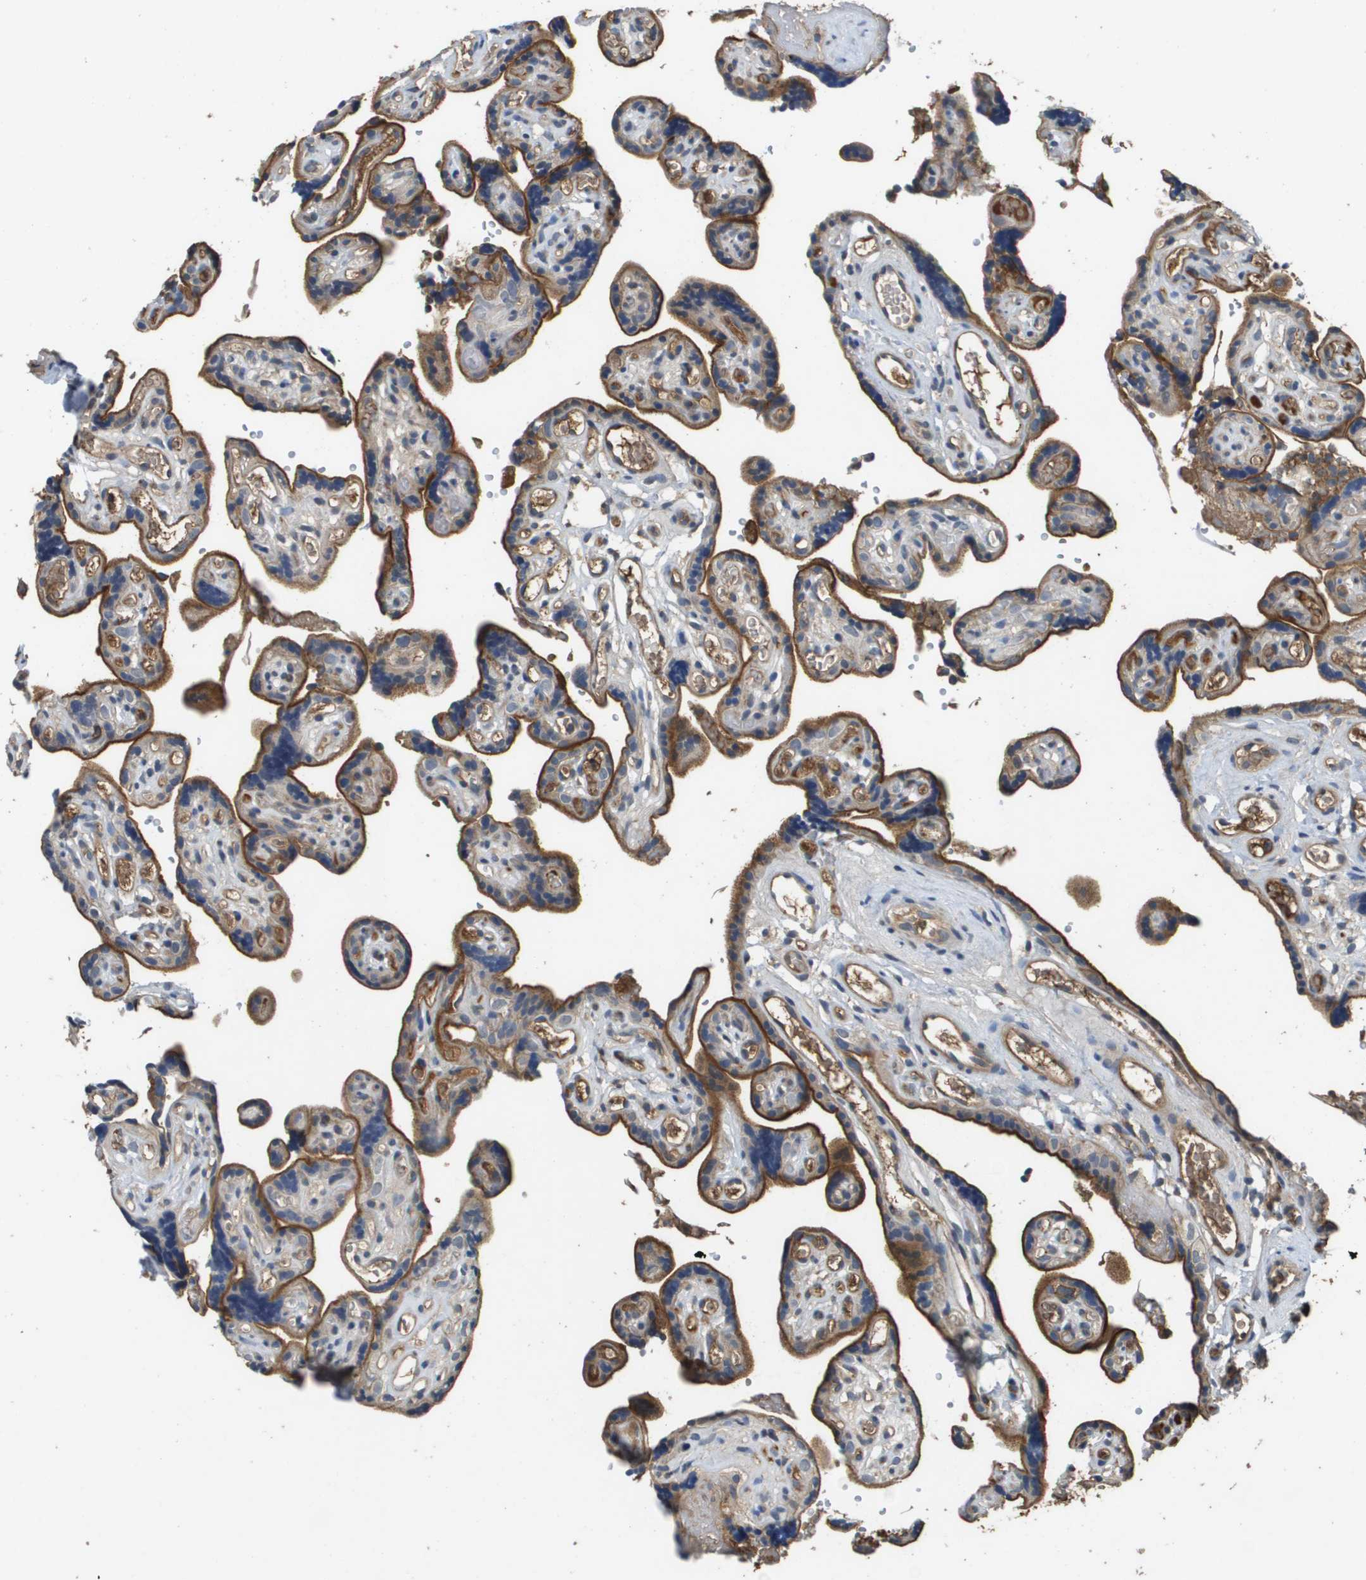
{"staining": {"intensity": "weak", "quantity": "25%-75%", "location": "cytoplasmic/membranous"}, "tissue": "placenta", "cell_type": "Decidual cells", "image_type": "normal", "snomed": [{"axis": "morphology", "description": "Normal tissue, NOS"}, {"axis": "topography", "description": "Placenta"}], "caption": "Immunohistochemical staining of normal placenta exhibits low levels of weak cytoplasmic/membranous expression in about 25%-75% of decidual cells. Nuclei are stained in blue.", "gene": "SLC16A3", "patient": {"sex": "female", "age": 30}}